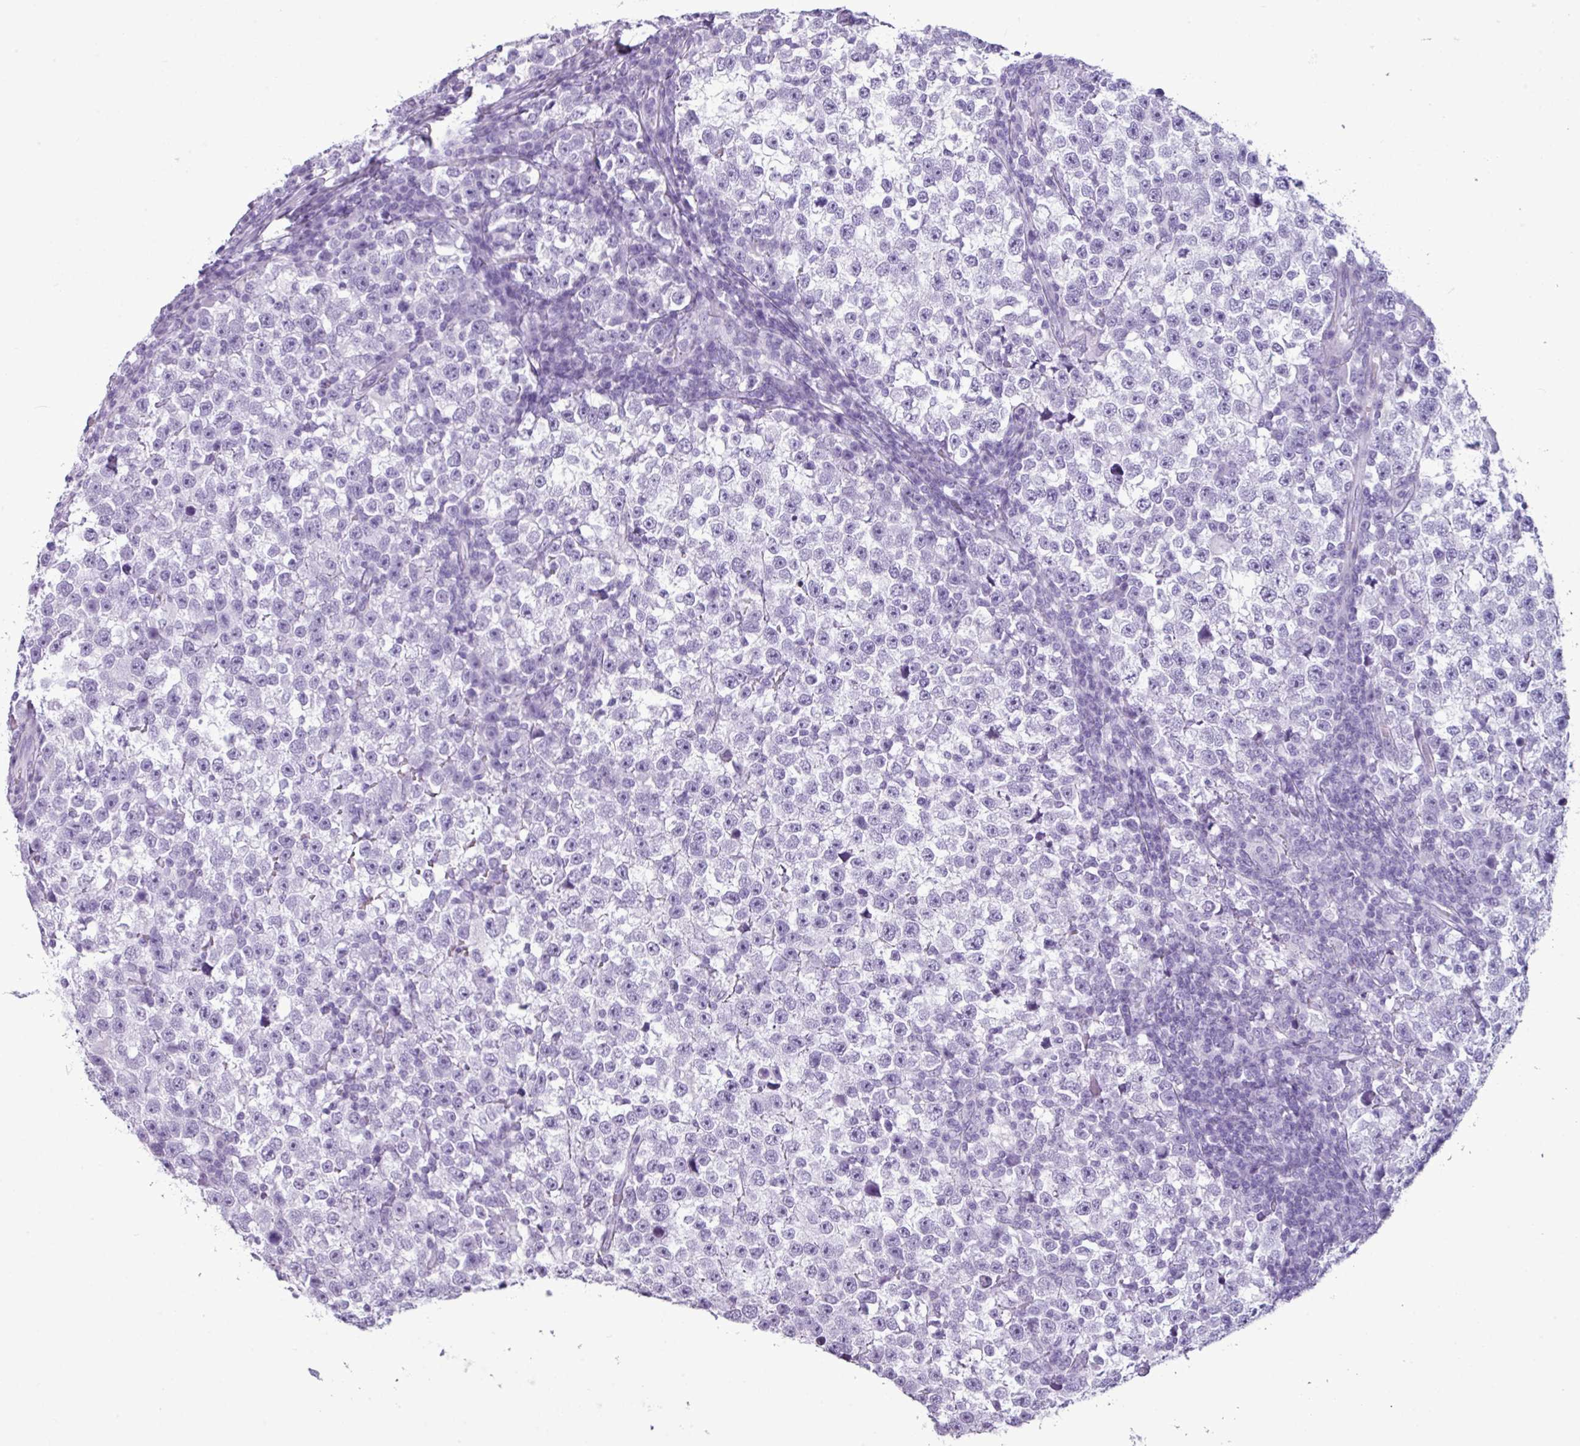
{"staining": {"intensity": "negative", "quantity": "none", "location": "none"}, "tissue": "testis cancer", "cell_type": "Tumor cells", "image_type": "cancer", "snomed": [{"axis": "morphology", "description": "Normal tissue, NOS"}, {"axis": "morphology", "description": "Seminoma, NOS"}, {"axis": "topography", "description": "Testis"}], "caption": "Histopathology image shows no protein staining in tumor cells of testis cancer (seminoma) tissue. (DAB (3,3'-diaminobenzidine) immunohistochemistry, high magnification).", "gene": "AMY1B", "patient": {"sex": "male", "age": 43}}